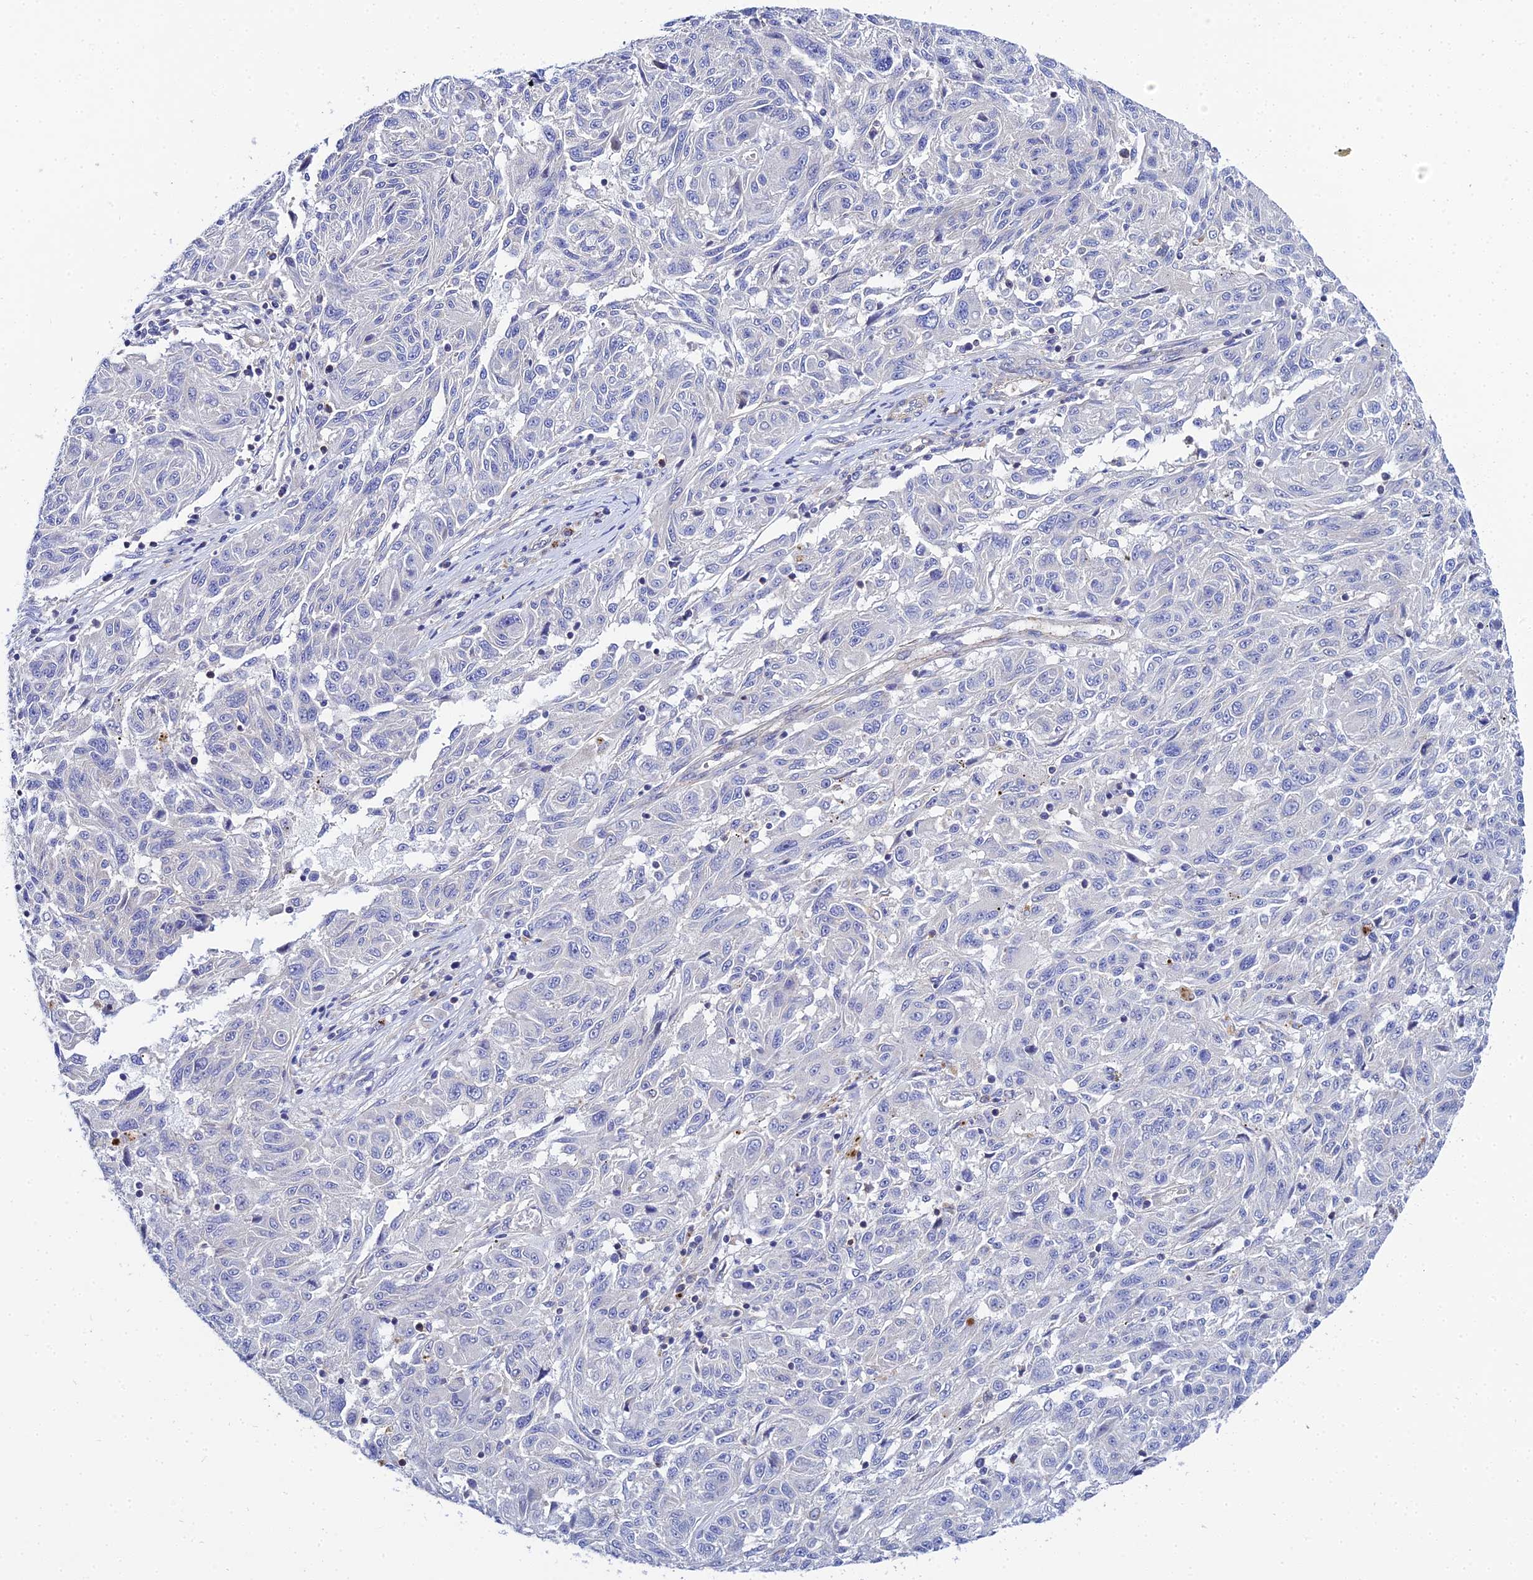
{"staining": {"intensity": "negative", "quantity": "none", "location": "none"}, "tissue": "melanoma", "cell_type": "Tumor cells", "image_type": "cancer", "snomed": [{"axis": "morphology", "description": "Malignant melanoma, NOS"}, {"axis": "topography", "description": "Skin"}], "caption": "Malignant melanoma was stained to show a protein in brown. There is no significant positivity in tumor cells.", "gene": "APOBEC3H", "patient": {"sex": "male", "age": 53}}